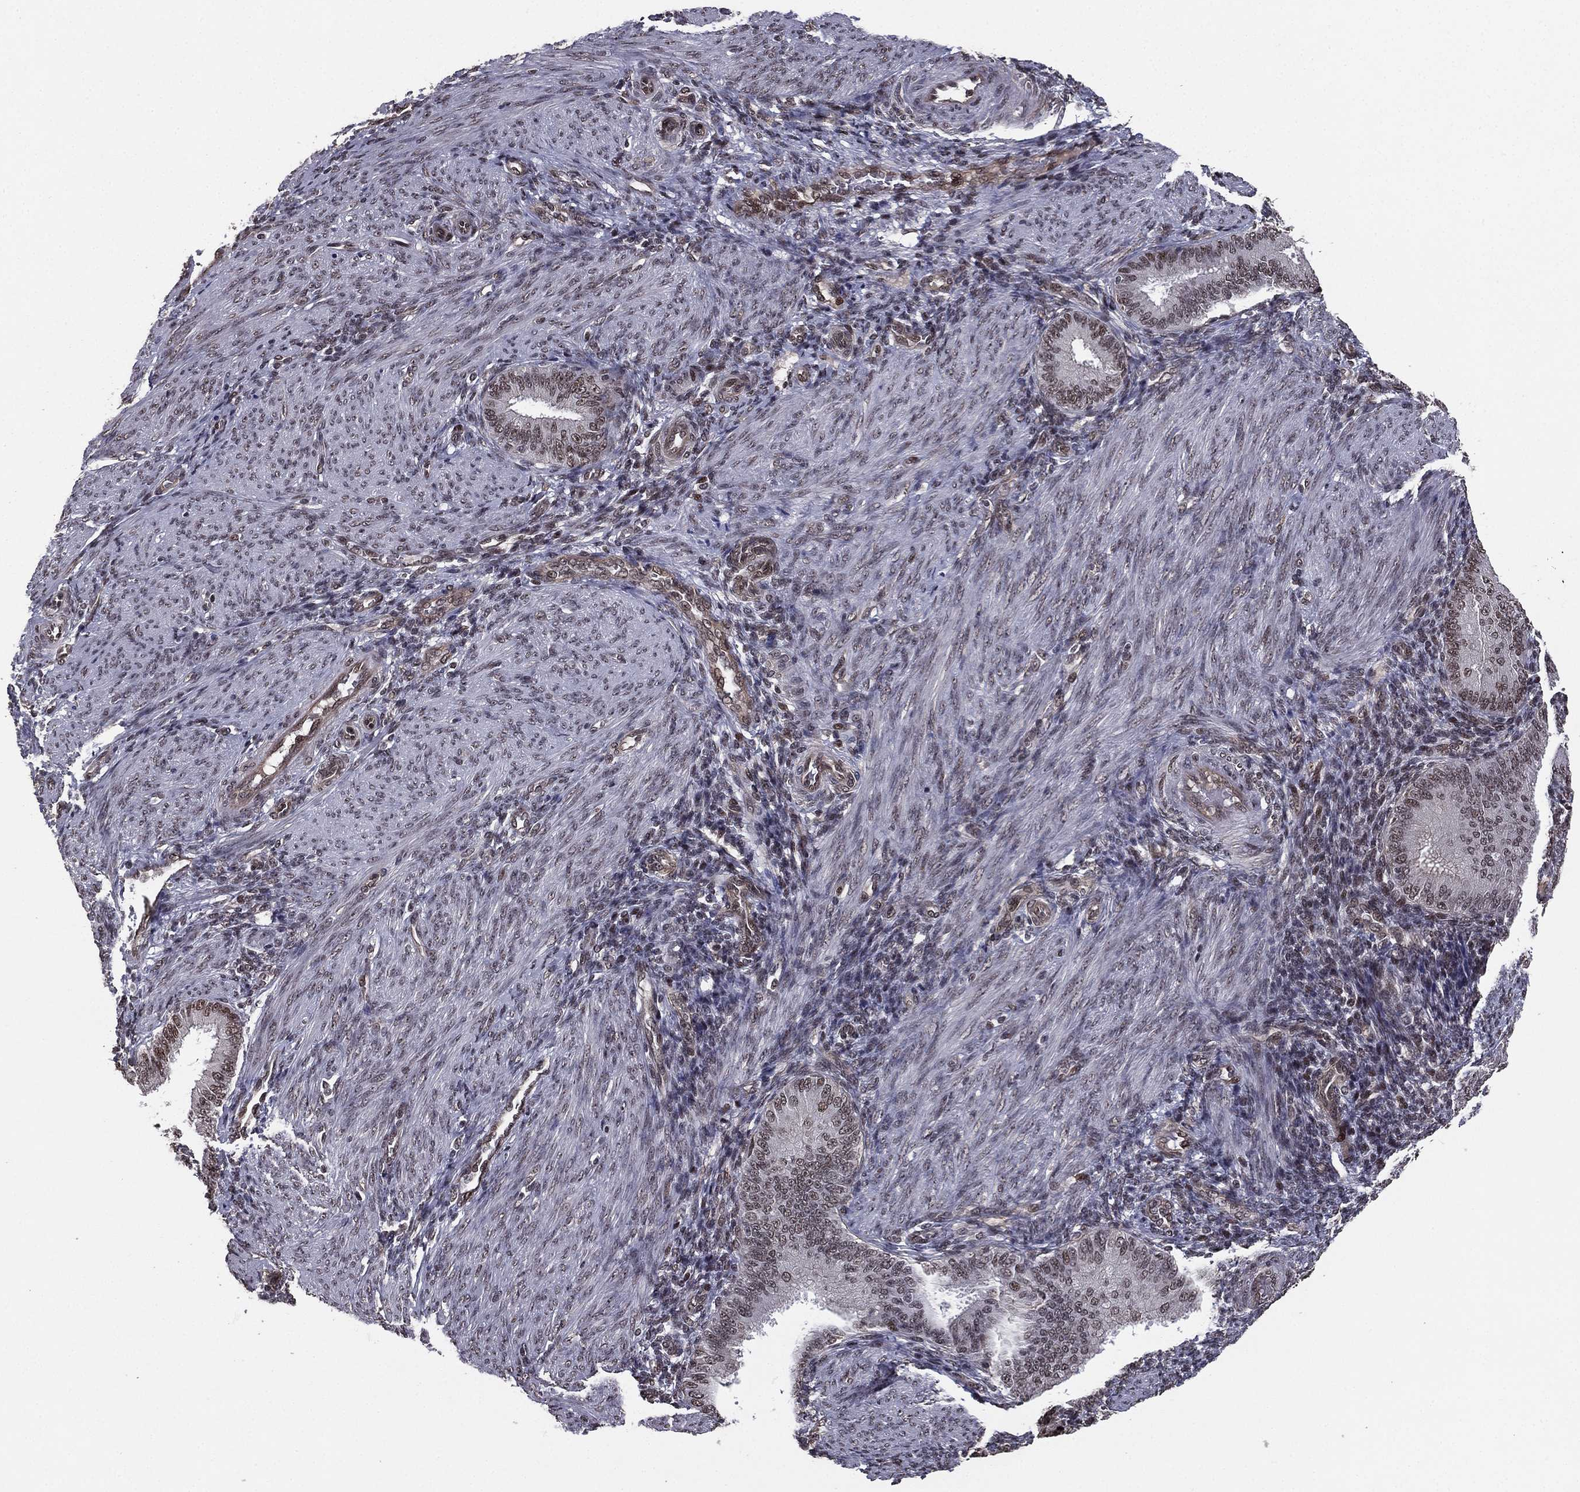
{"staining": {"intensity": "negative", "quantity": "none", "location": "none"}, "tissue": "endometrium", "cell_type": "Cells in endometrial stroma", "image_type": "normal", "snomed": [{"axis": "morphology", "description": "Normal tissue, NOS"}, {"axis": "topography", "description": "Endometrium"}], "caption": "A micrograph of endometrium stained for a protein reveals no brown staining in cells in endometrial stroma. The staining is performed using DAB brown chromogen with nuclei counter-stained in using hematoxylin.", "gene": "RARB", "patient": {"sex": "female", "age": 39}}